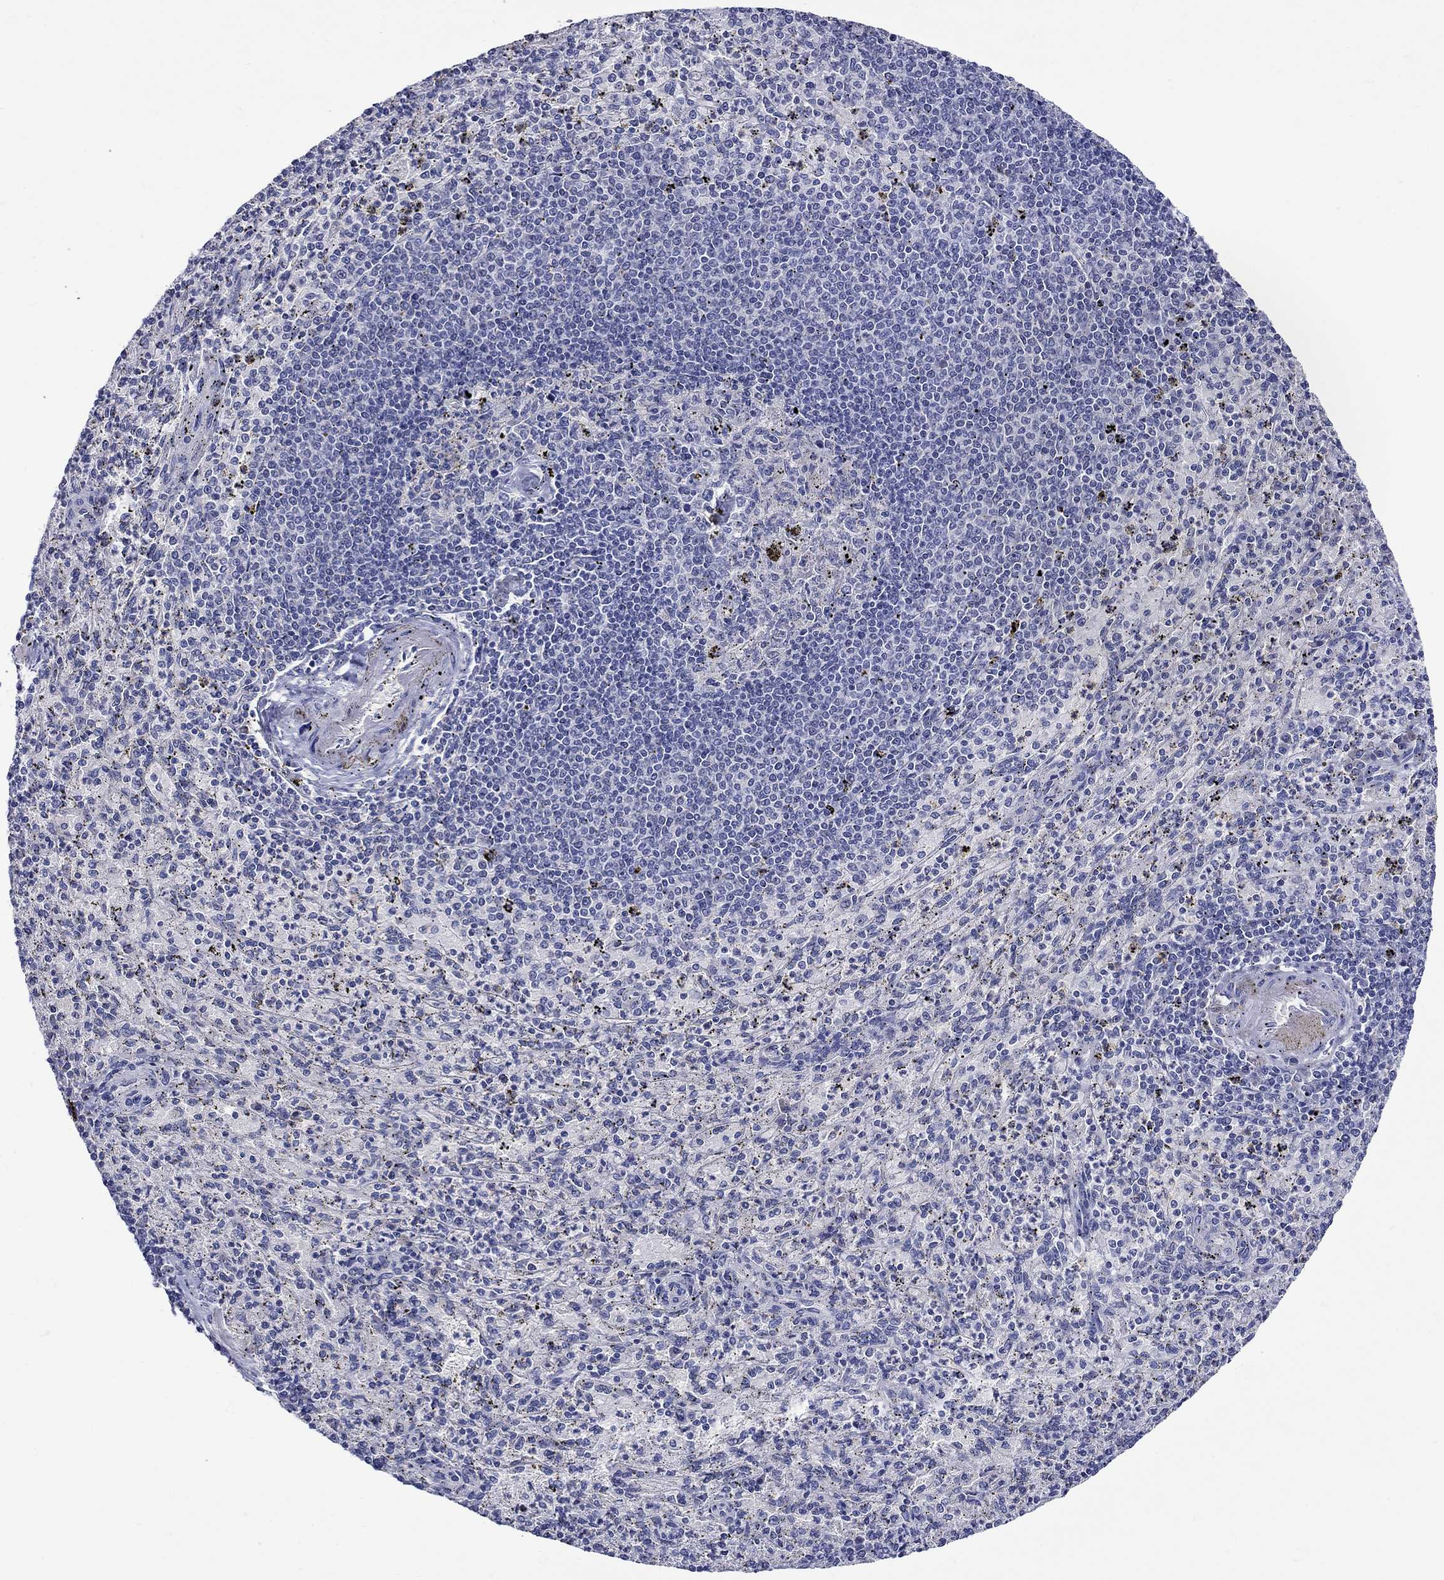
{"staining": {"intensity": "weak", "quantity": "<25%", "location": "cytoplasmic/membranous"}, "tissue": "spleen", "cell_type": "Cells in red pulp", "image_type": "normal", "snomed": [{"axis": "morphology", "description": "Normal tissue, NOS"}, {"axis": "topography", "description": "Spleen"}], "caption": "A high-resolution image shows immunohistochemistry staining of normal spleen, which shows no significant expression in cells in red pulp.", "gene": "SLC30A3", "patient": {"sex": "male", "age": 60}}